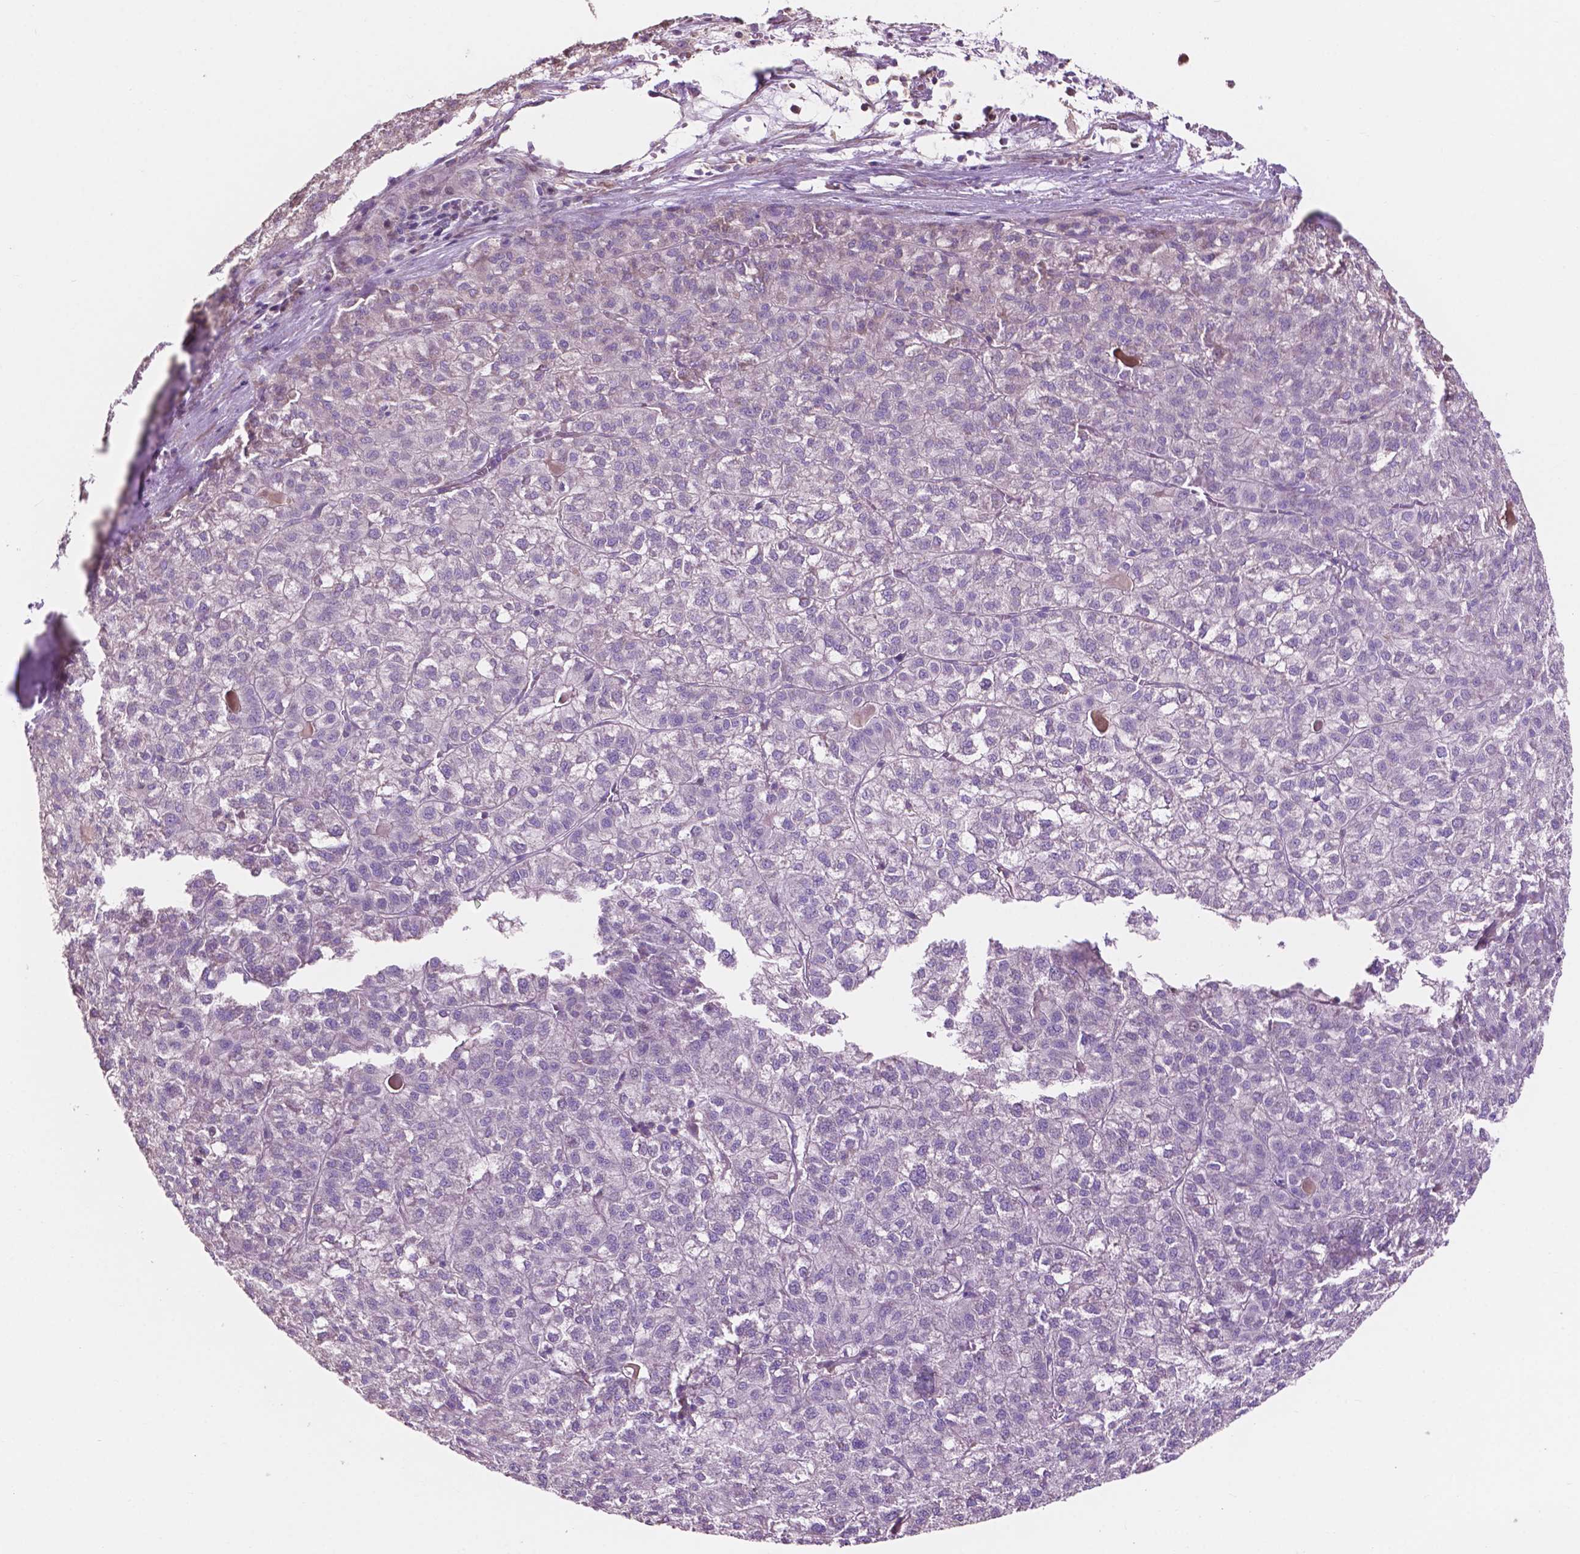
{"staining": {"intensity": "negative", "quantity": "none", "location": "none"}, "tissue": "liver cancer", "cell_type": "Tumor cells", "image_type": "cancer", "snomed": [{"axis": "morphology", "description": "Carcinoma, Hepatocellular, NOS"}, {"axis": "topography", "description": "Liver"}], "caption": "Immunohistochemical staining of liver hepatocellular carcinoma exhibits no significant expression in tumor cells.", "gene": "CLDN17", "patient": {"sex": "female", "age": 43}}